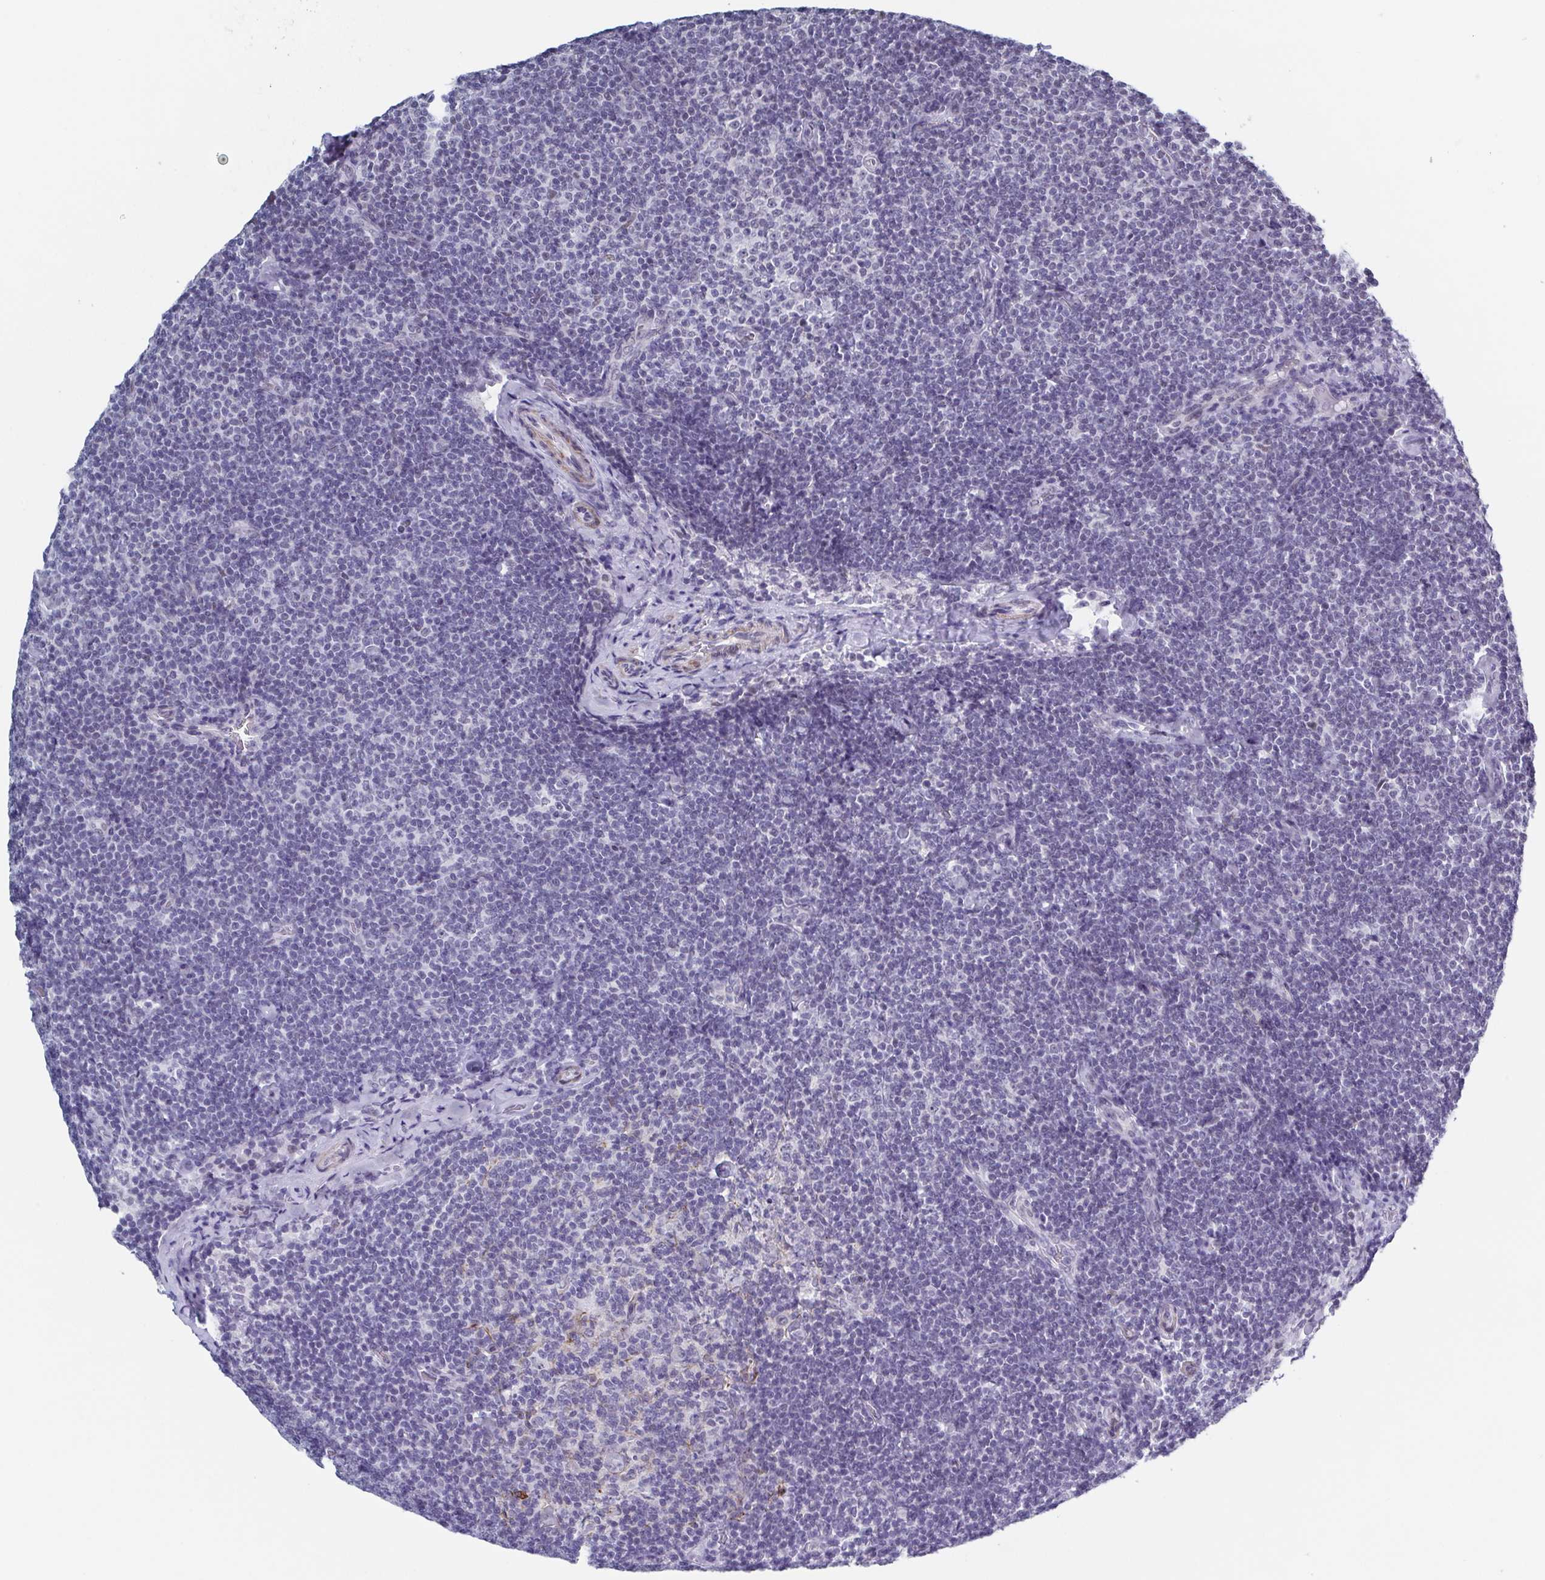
{"staining": {"intensity": "negative", "quantity": "none", "location": "none"}, "tissue": "lymphoma", "cell_type": "Tumor cells", "image_type": "cancer", "snomed": [{"axis": "morphology", "description": "Malignant lymphoma, non-Hodgkin's type, Low grade"}, {"axis": "topography", "description": "Lymph node"}], "caption": "Protein analysis of lymphoma reveals no significant positivity in tumor cells. (DAB immunohistochemistry (IHC) visualized using brightfield microscopy, high magnification).", "gene": "TMEM92", "patient": {"sex": "male", "age": 81}}